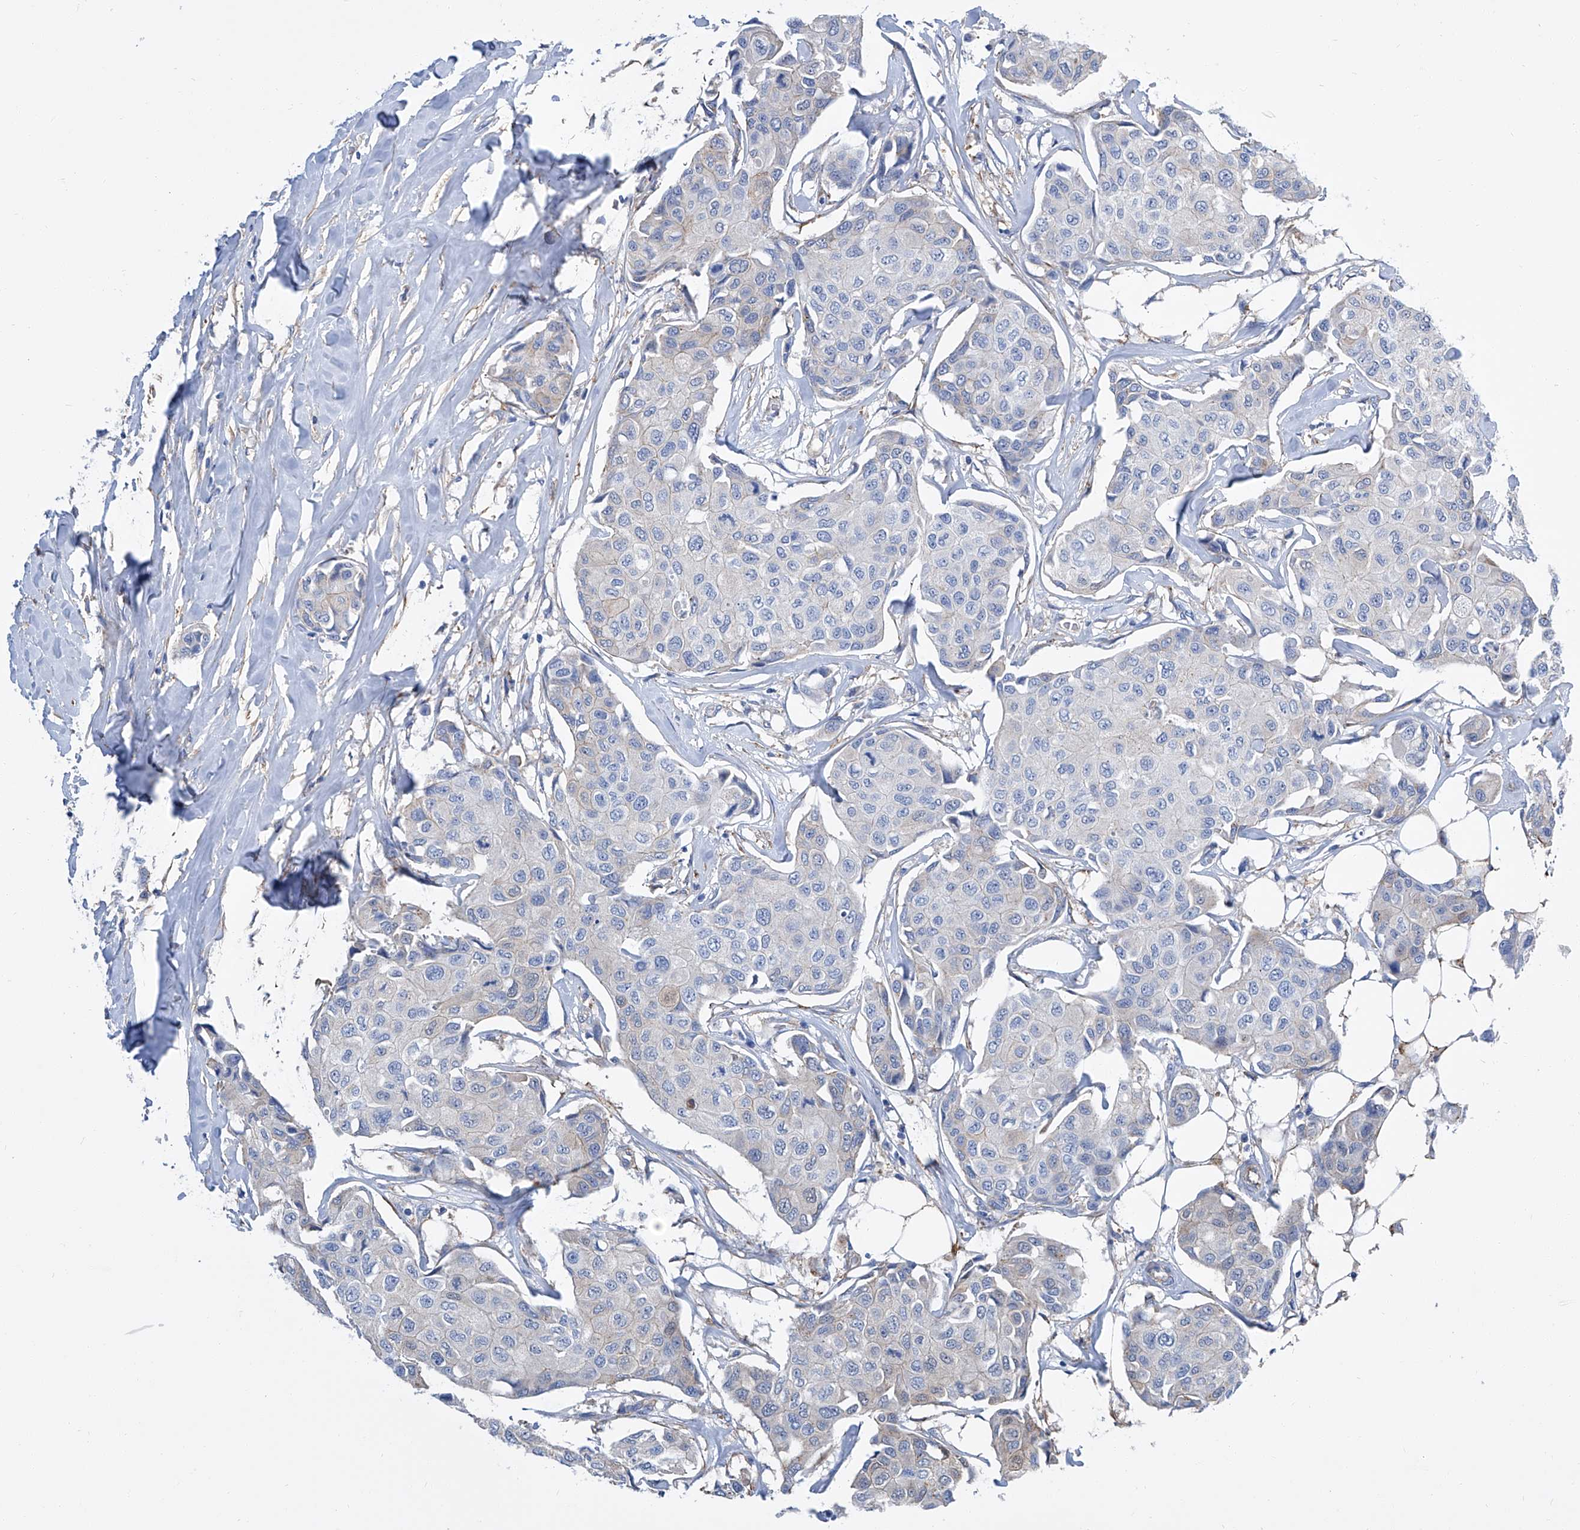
{"staining": {"intensity": "negative", "quantity": "none", "location": "none"}, "tissue": "breast cancer", "cell_type": "Tumor cells", "image_type": "cancer", "snomed": [{"axis": "morphology", "description": "Duct carcinoma"}, {"axis": "topography", "description": "Breast"}], "caption": "Tumor cells are negative for brown protein staining in breast cancer.", "gene": "GPT", "patient": {"sex": "female", "age": 80}}